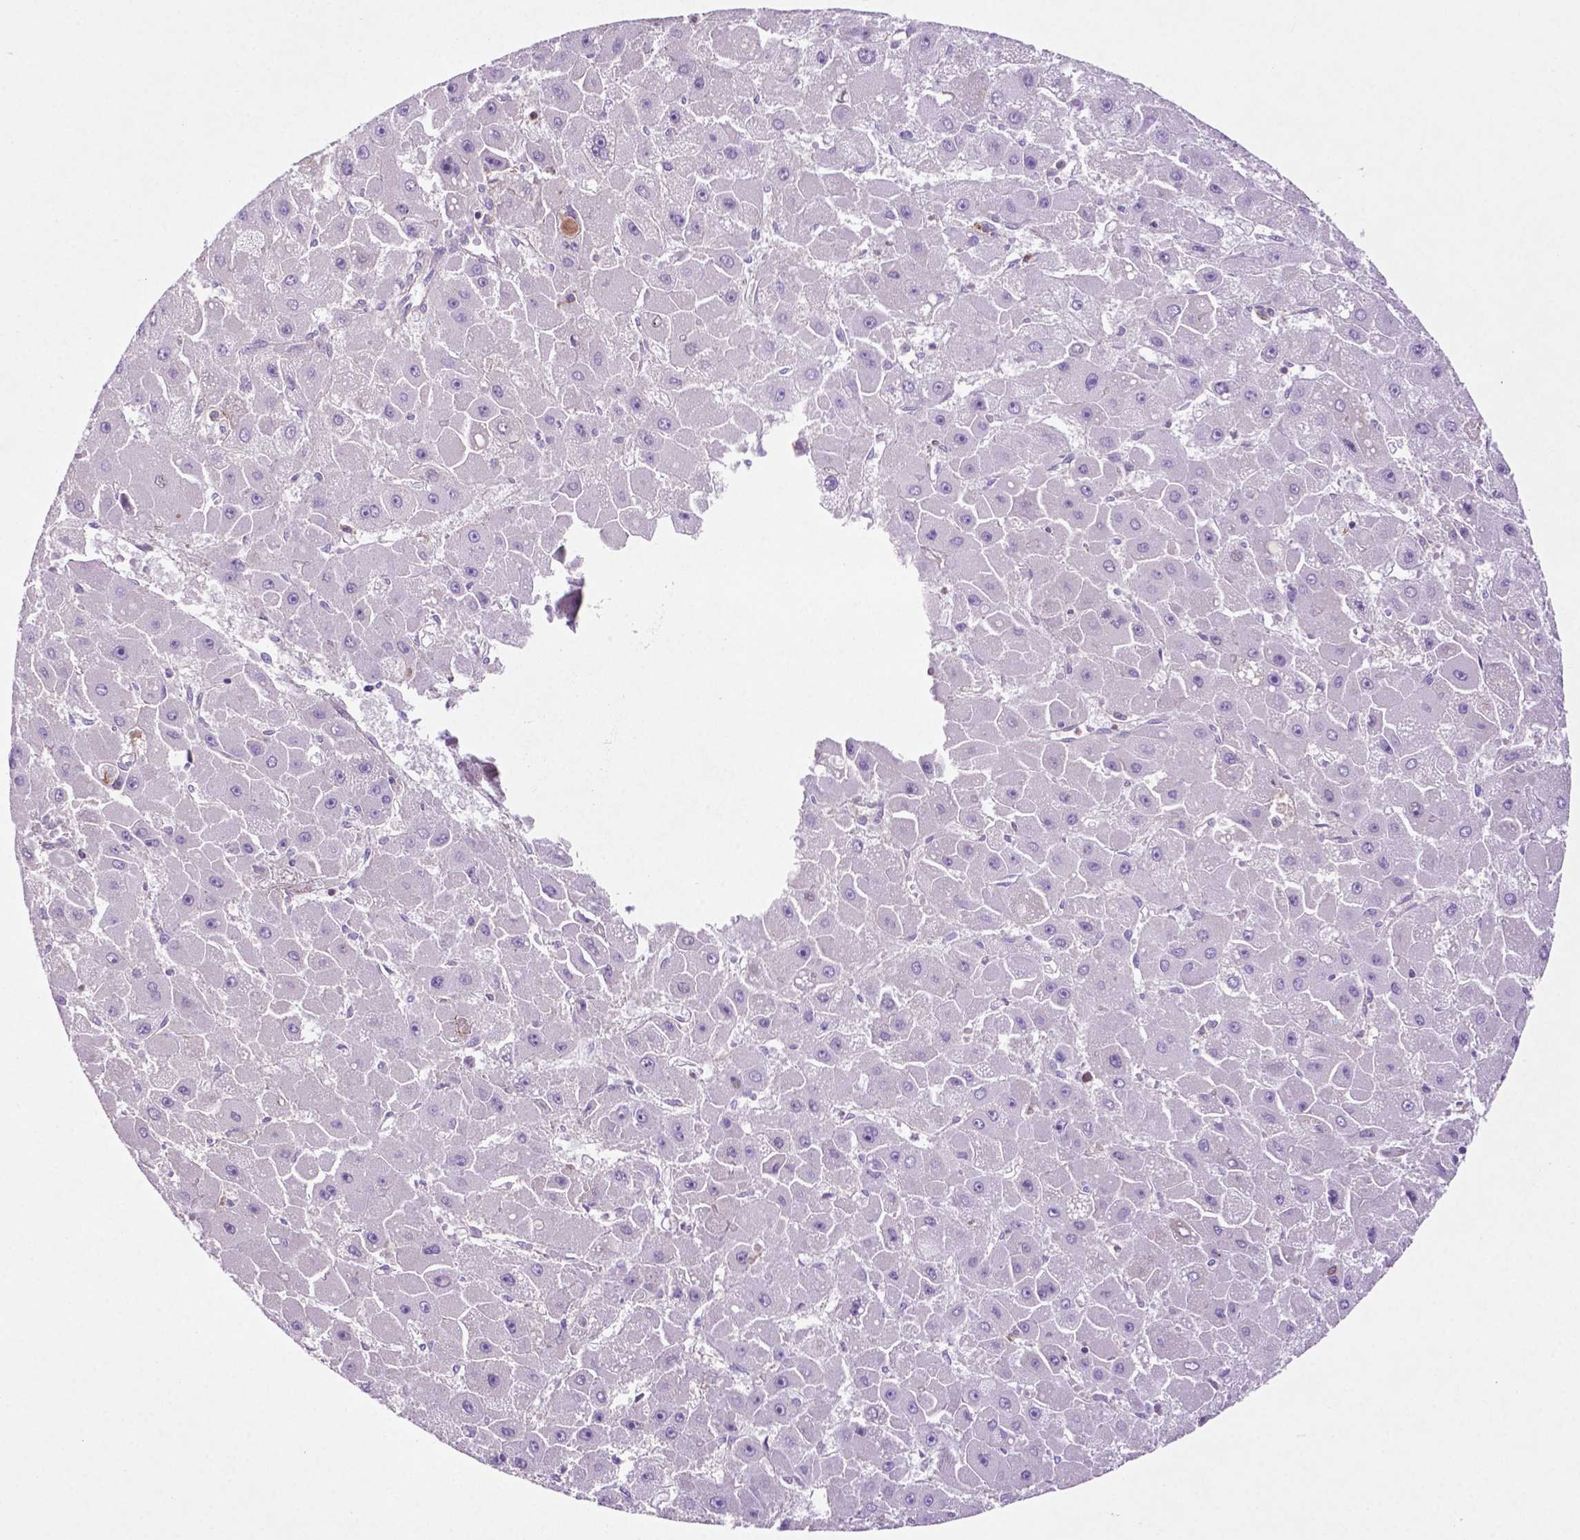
{"staining": {"intensity": "negative", "quantity": "none", "location": "none"}, "tissue": "liver cancer", "cell_type": "Tumor cells", "image_type": "cancer", "snomed": [{"axis": "morphology", "description": "Carcinoma, Hepatocellular, NOS"}, {"axis": "topography", "description": "Liver"}], "caption": "The IHC histopathology image has no significant staining in tumor cells of liver hepatocellular carcinoma tissue.", "gene": "BMP4", "patient": {"sex": "female", "age": 25}}